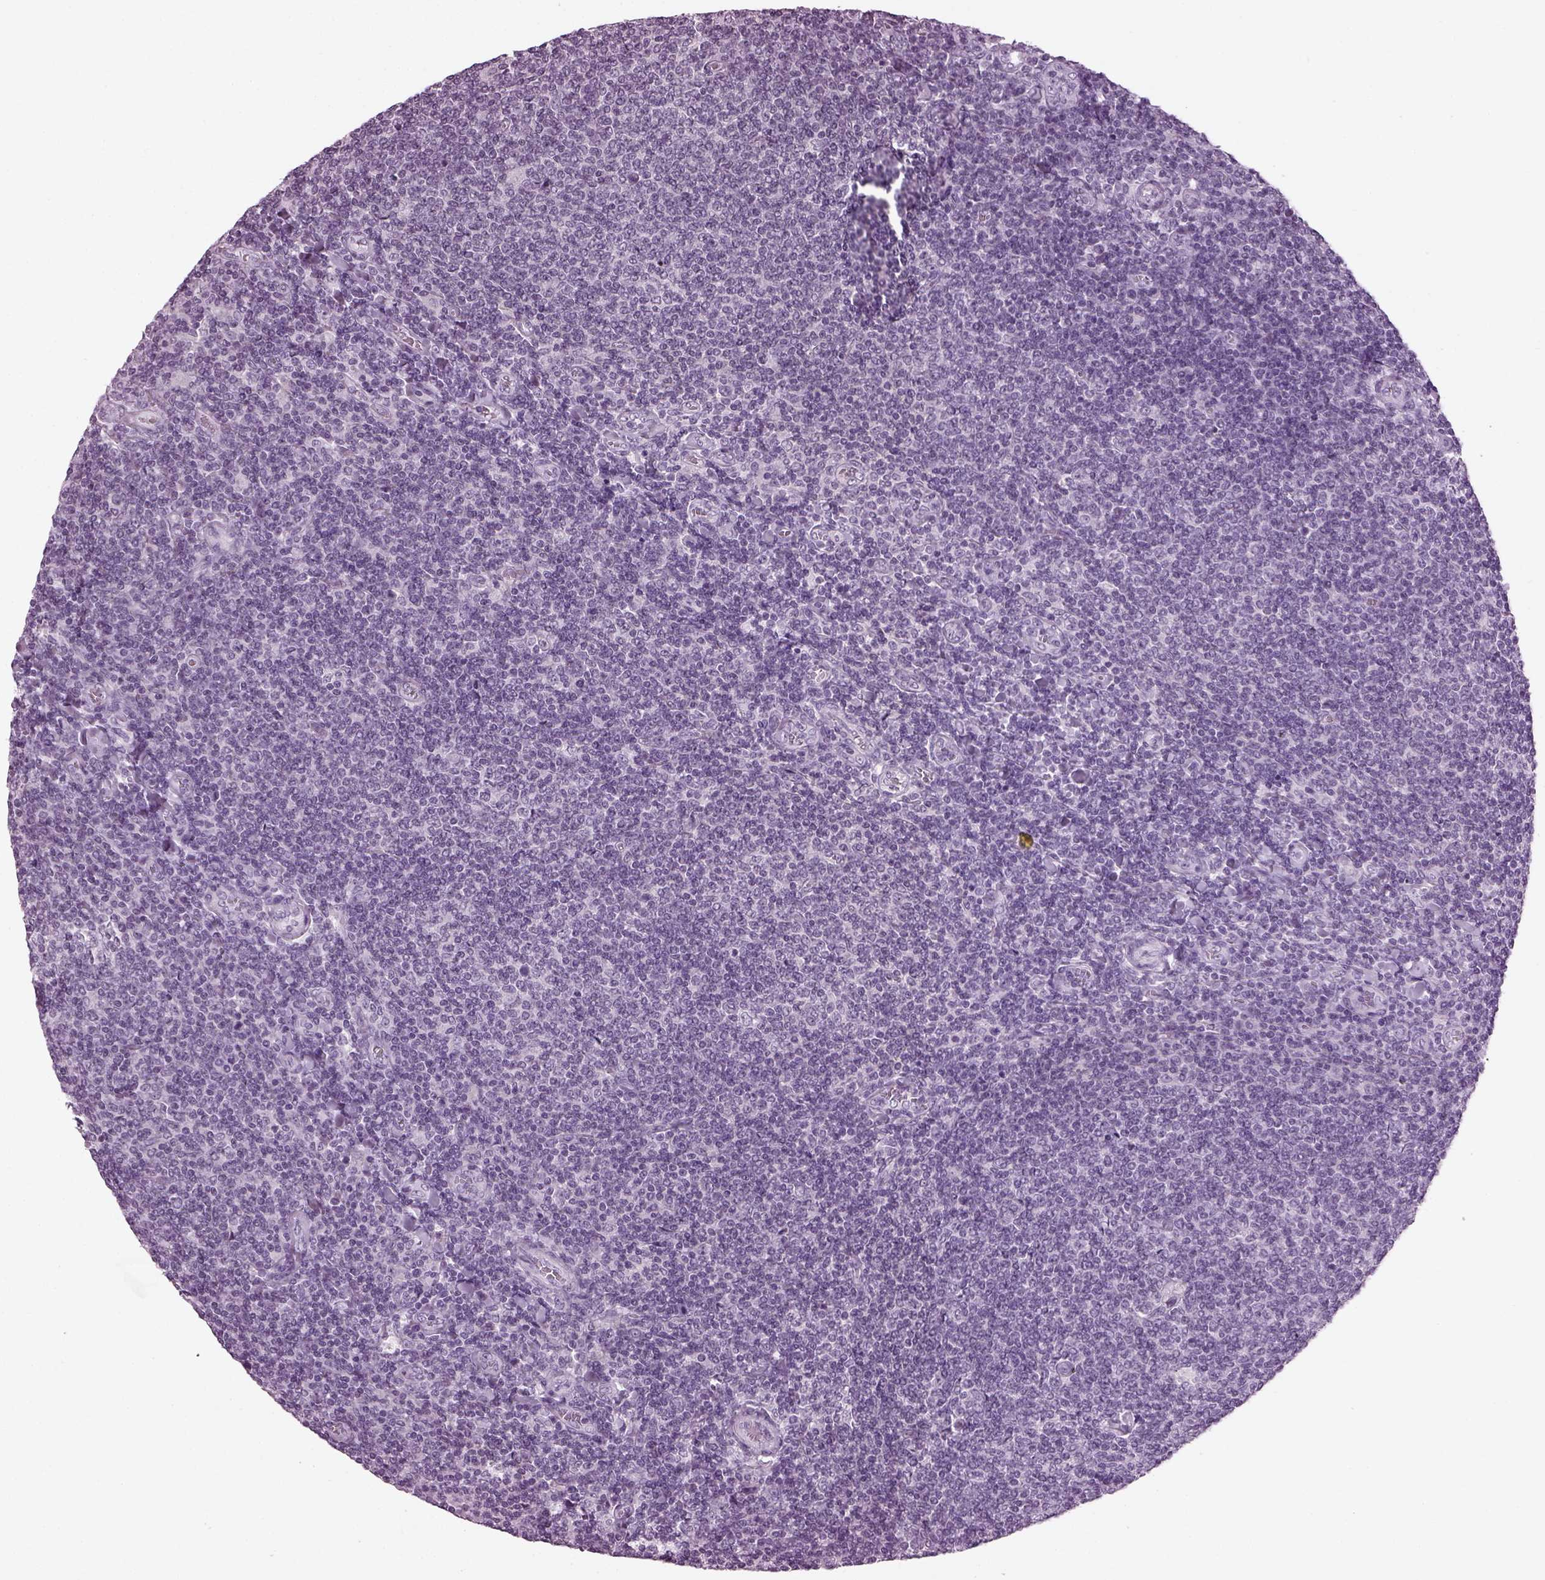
{"staining": {"intensity": "negative", "quantity": "none", "location": "none"}, "tissue": "lymphoma", "cell_type": "Tumor cells", "image_type": "cancer", "snomed": [{"axis": "morphology", "description": "Malignant lymphoma, non-Hodgkin's type, Low grade"}, {"axis": "topography", "description": "Lymph node"}], "caption": "This is an immunohistochemistry micrograph of human malignant lymphoma, non-Hodgkin's type (low-grade). There is no expression in tumor cells.", "gene": "ADGRG2", "patient": {"sex": "male", "age": 52}}